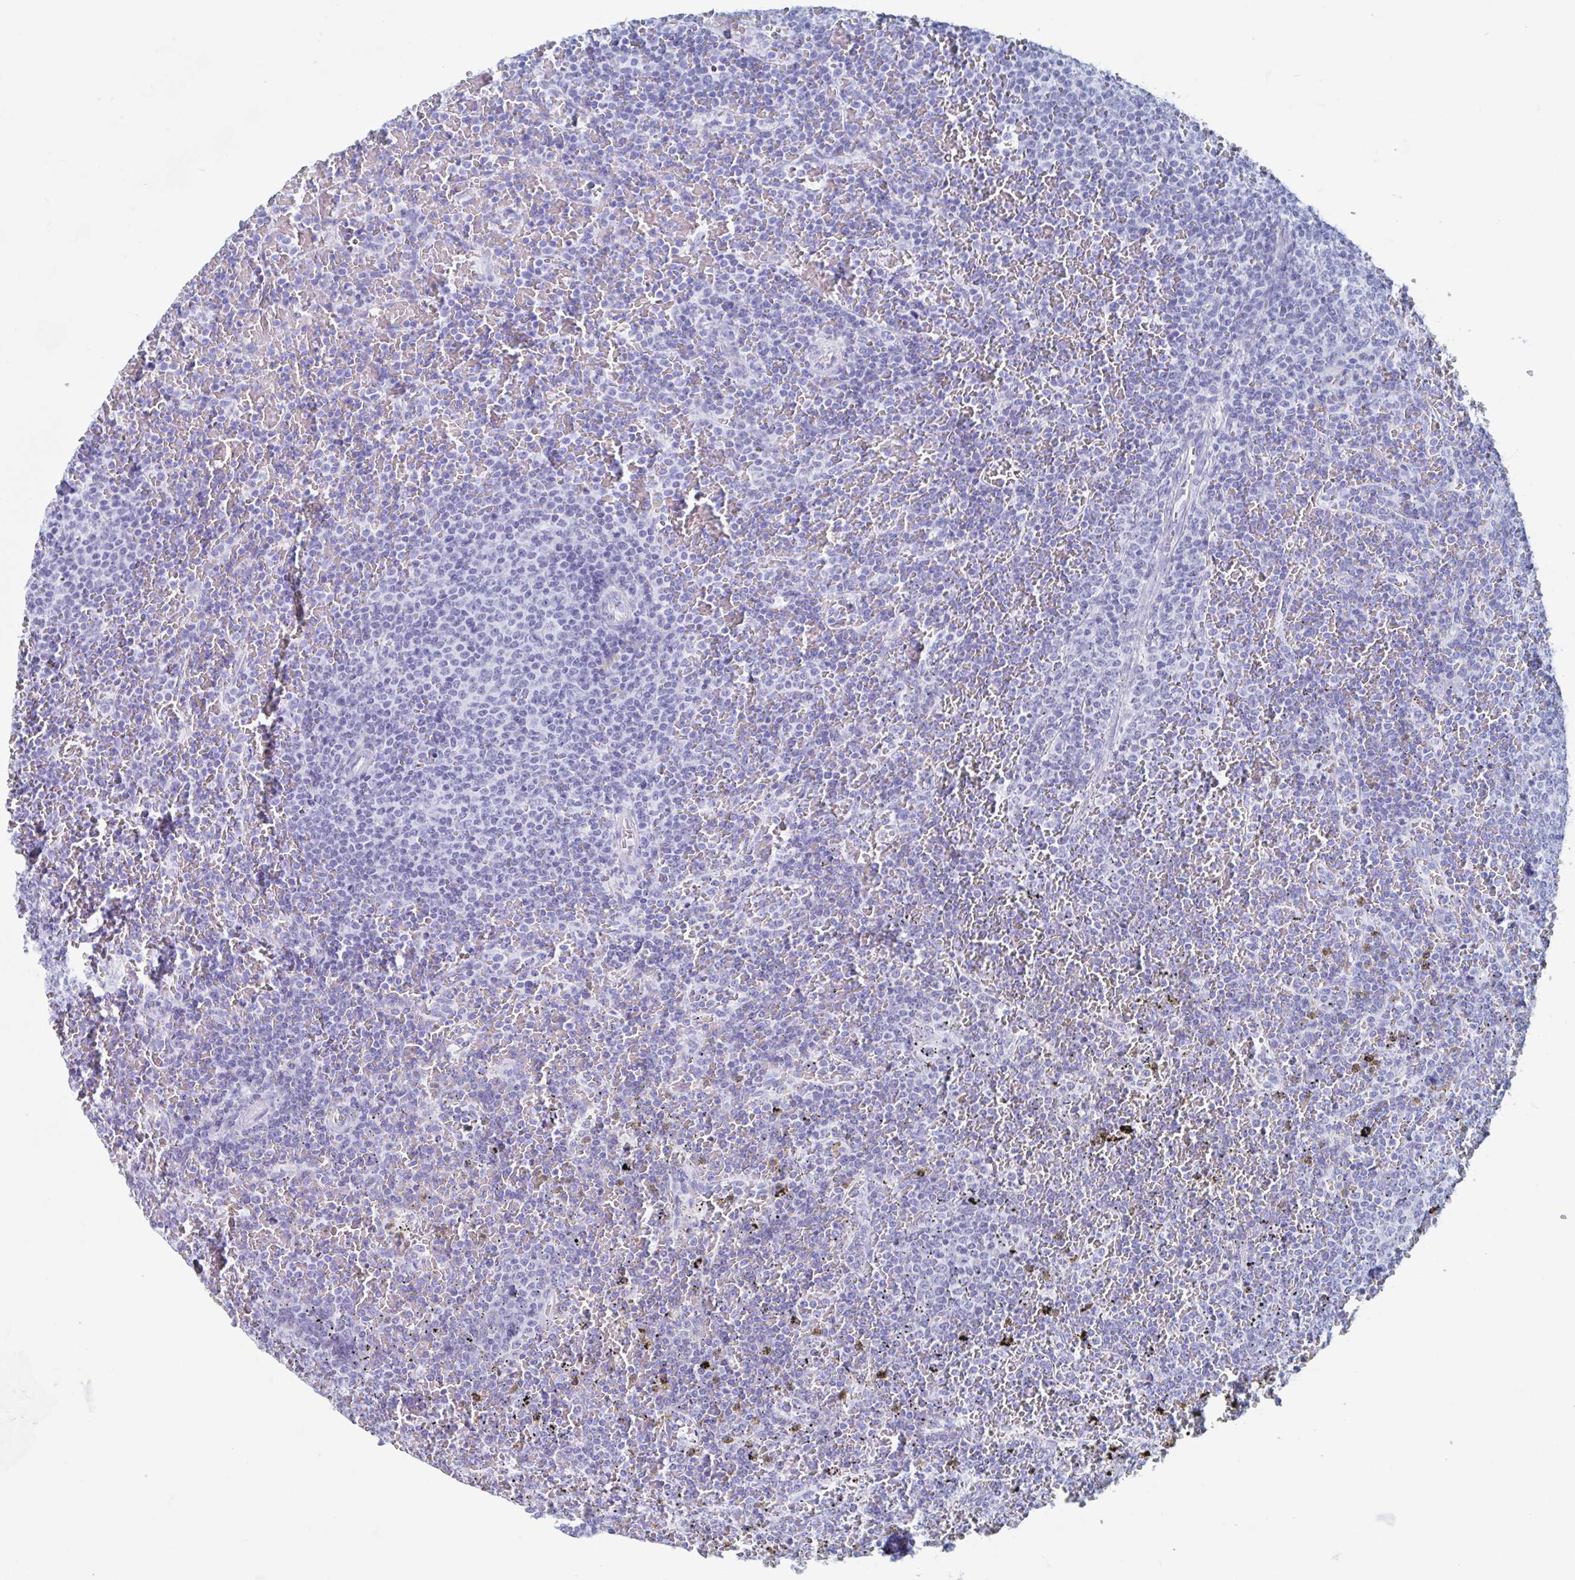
{"staining": {"intensity": "negative", "quantity": "none", "location": "none"}, "tissue": "lymphoma", "cell_type": "Tumor cells", "image_type": "cancer", "snomed": [{"axis": "morphology", "description": "Malignant lymphoma, non-Hodgkin's type, Low grade"}, {"axis": "topography", "description": "Spleen"}], "caption": "Tumor cells are negative for protein expression in human lymphoma.", "gene": "C10orf53", "patient": {"sex": "female", "age": 77}}